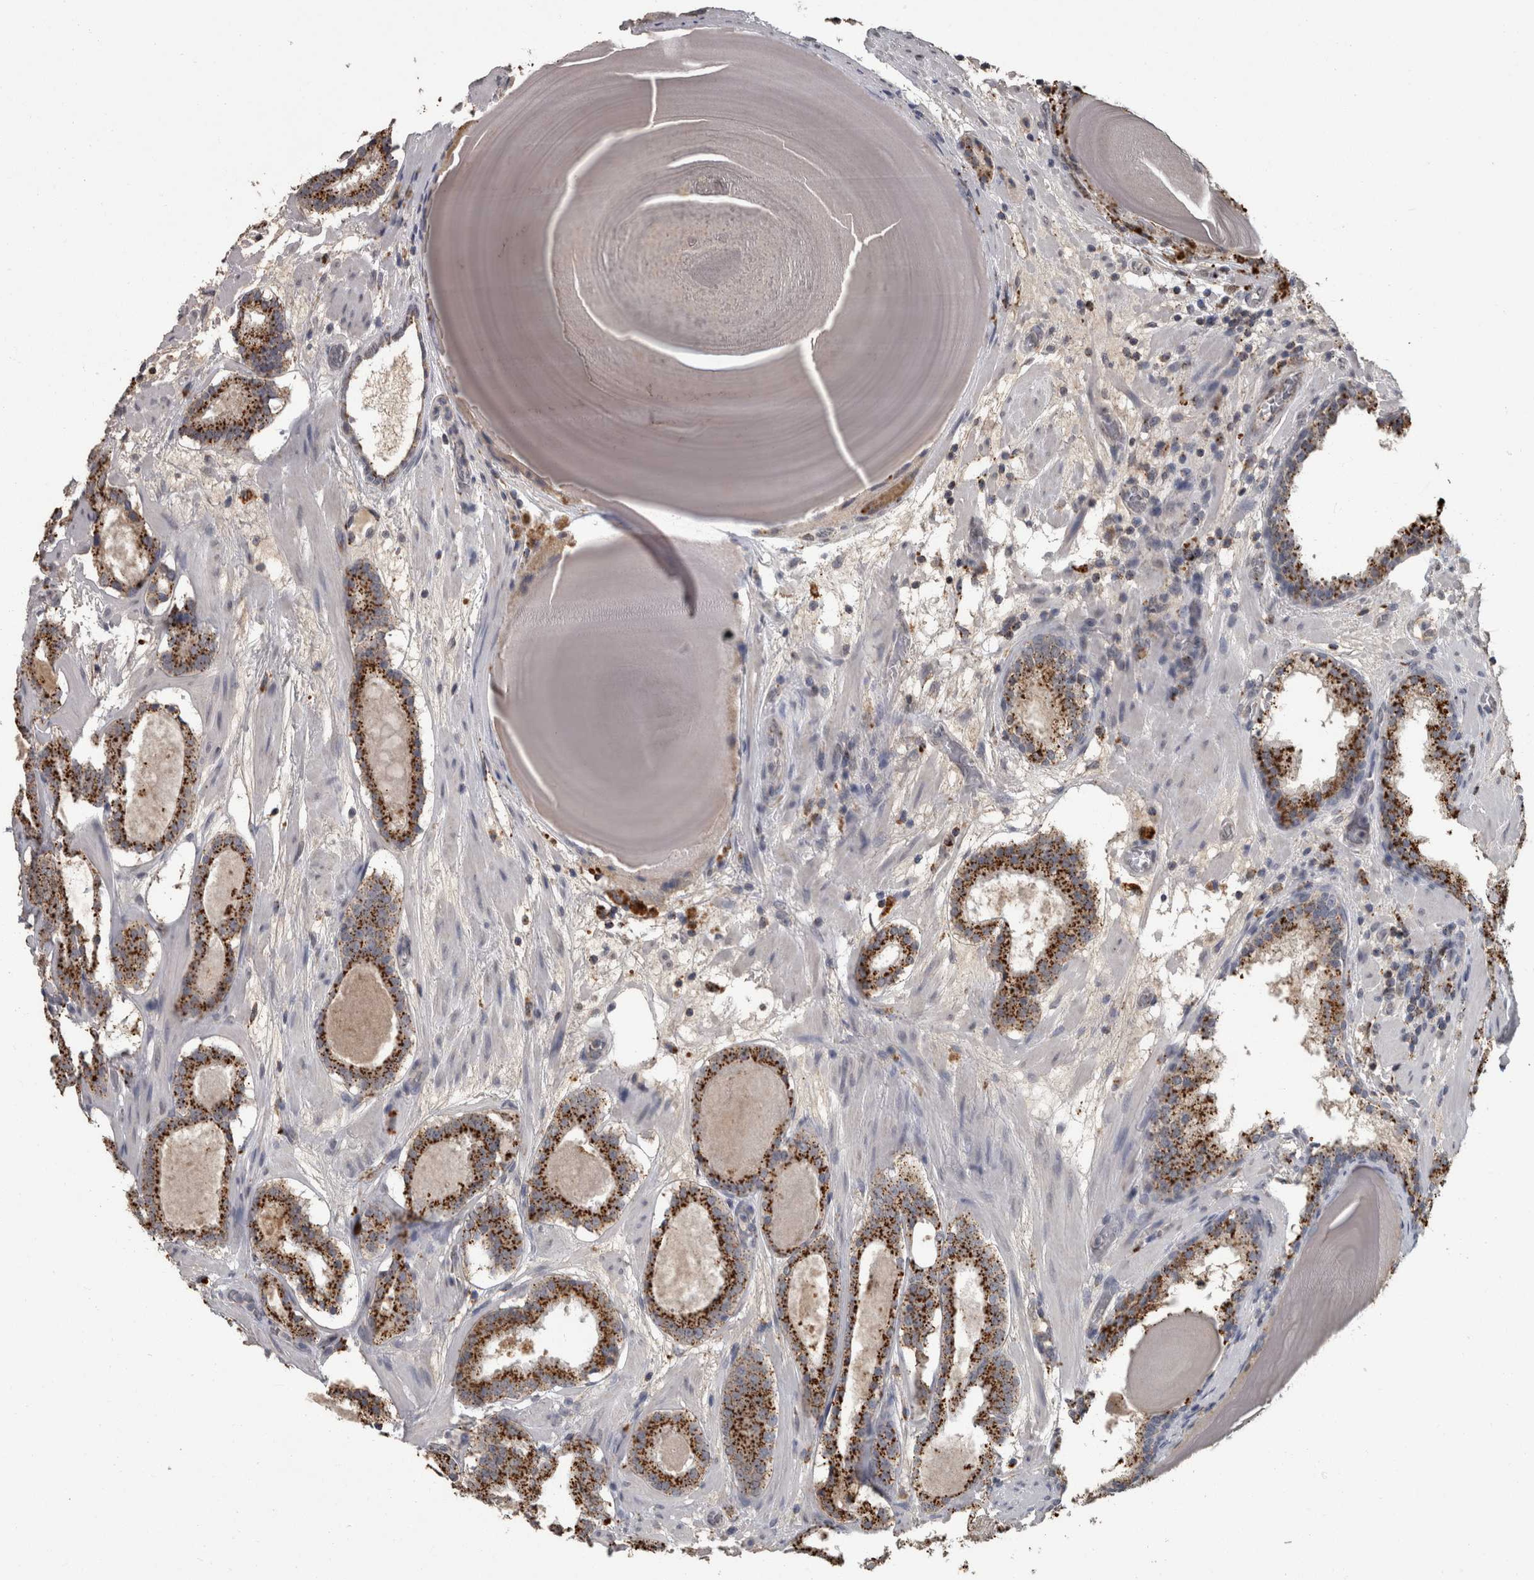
{"staining": {"intensity": "strong", "quantity": ">75%", "location": "cytoplasmic/membranous"}, "tissue": "prostate cancer", "cell_type": "Tumor cells", "image_type": "cancer", "snomed": [{"axis": "morphology", "description": "Adenocarcinoma, Low grade"}, {"axis": "topography", "description": "Prostate"}], "caption": "Prostate low-grade adenocarcinoma tissue shows strong cytoplasmic/membranous positivity in approximately >75% of tumor cells, visualized by immunohistochemistry.", "gene": "NAAA", "patient": {"sex": "male", "age": 69}}